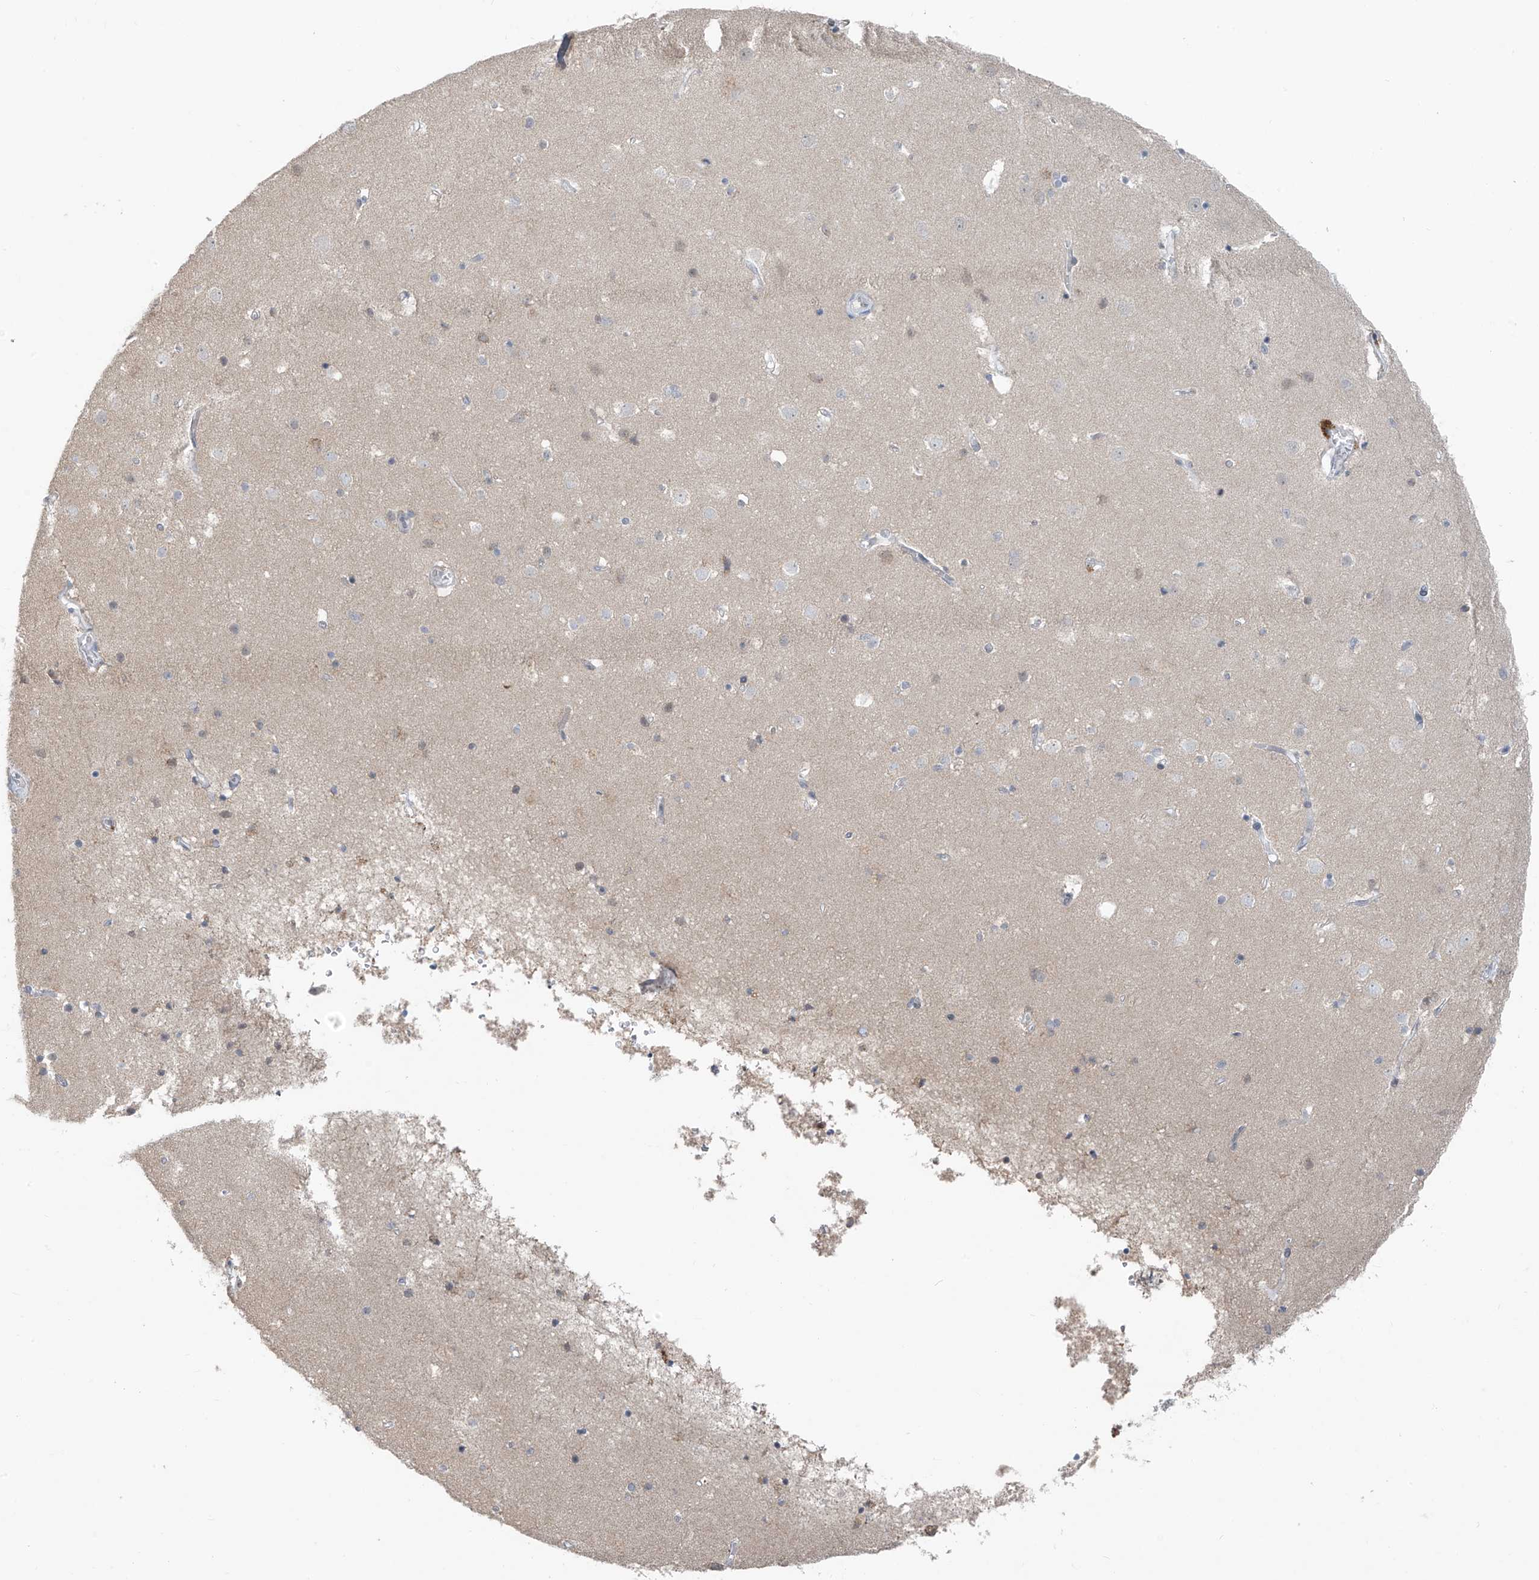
{"staining": {"intensity": "negative", "quantity": "none", "location": "none"}, "tissue": "cerebral cortex", "cell_type": "Endothelial cells", "image_type": "normal", "snomed": [{"axis": "morphology", "description": "Normal tissue, NOS"}, {"axis": "topography", "description": "Cerebral cortex"}], "caption": "Immunohistochemistry (IHC) of unremarkable cerebral cortex demonstrates no staining in endothelial cells.", "gene": "CYP4V2", "patient": {"sex": "male", "age": 54}}